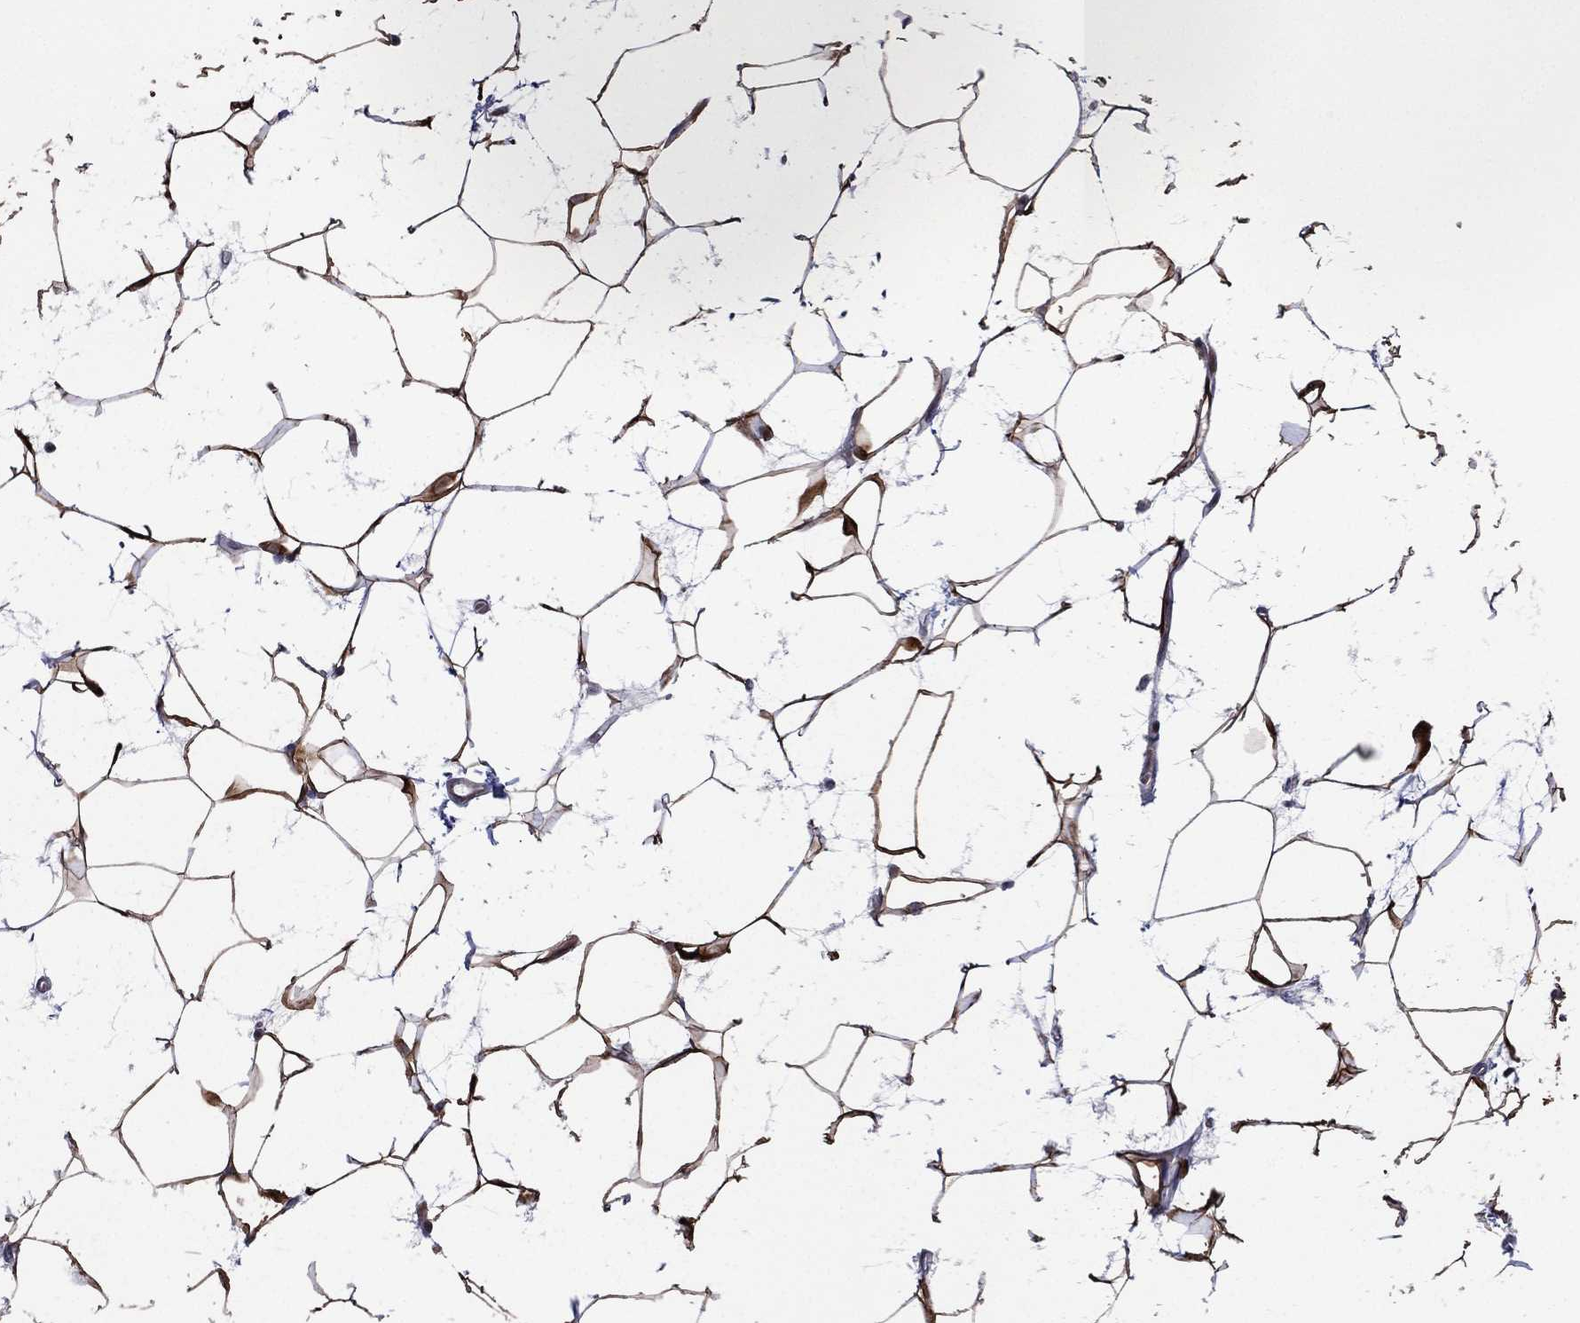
{"staining": {"intensity": "moderate", "quantity": "25%-75%", "location": "cytoplasmic/membranous,nuclear"}, "tissue": "adipose tissue", "cell_type": "Adipocytes", "image_type": "normal", "snomed": [{"axis": "morphology", "description": "Normal tissue, NOS"}, {"axis": "topography", "description": "Breast"}], "caption": "Adipose tissue stained with a brown dye exhibits moderate cytoplasmic/membranous,nuclear positive expression in approximately 25%-75% of adipocytes.", "gene": "UTP14A", "patient": {"sex": "female", "age": 49}}